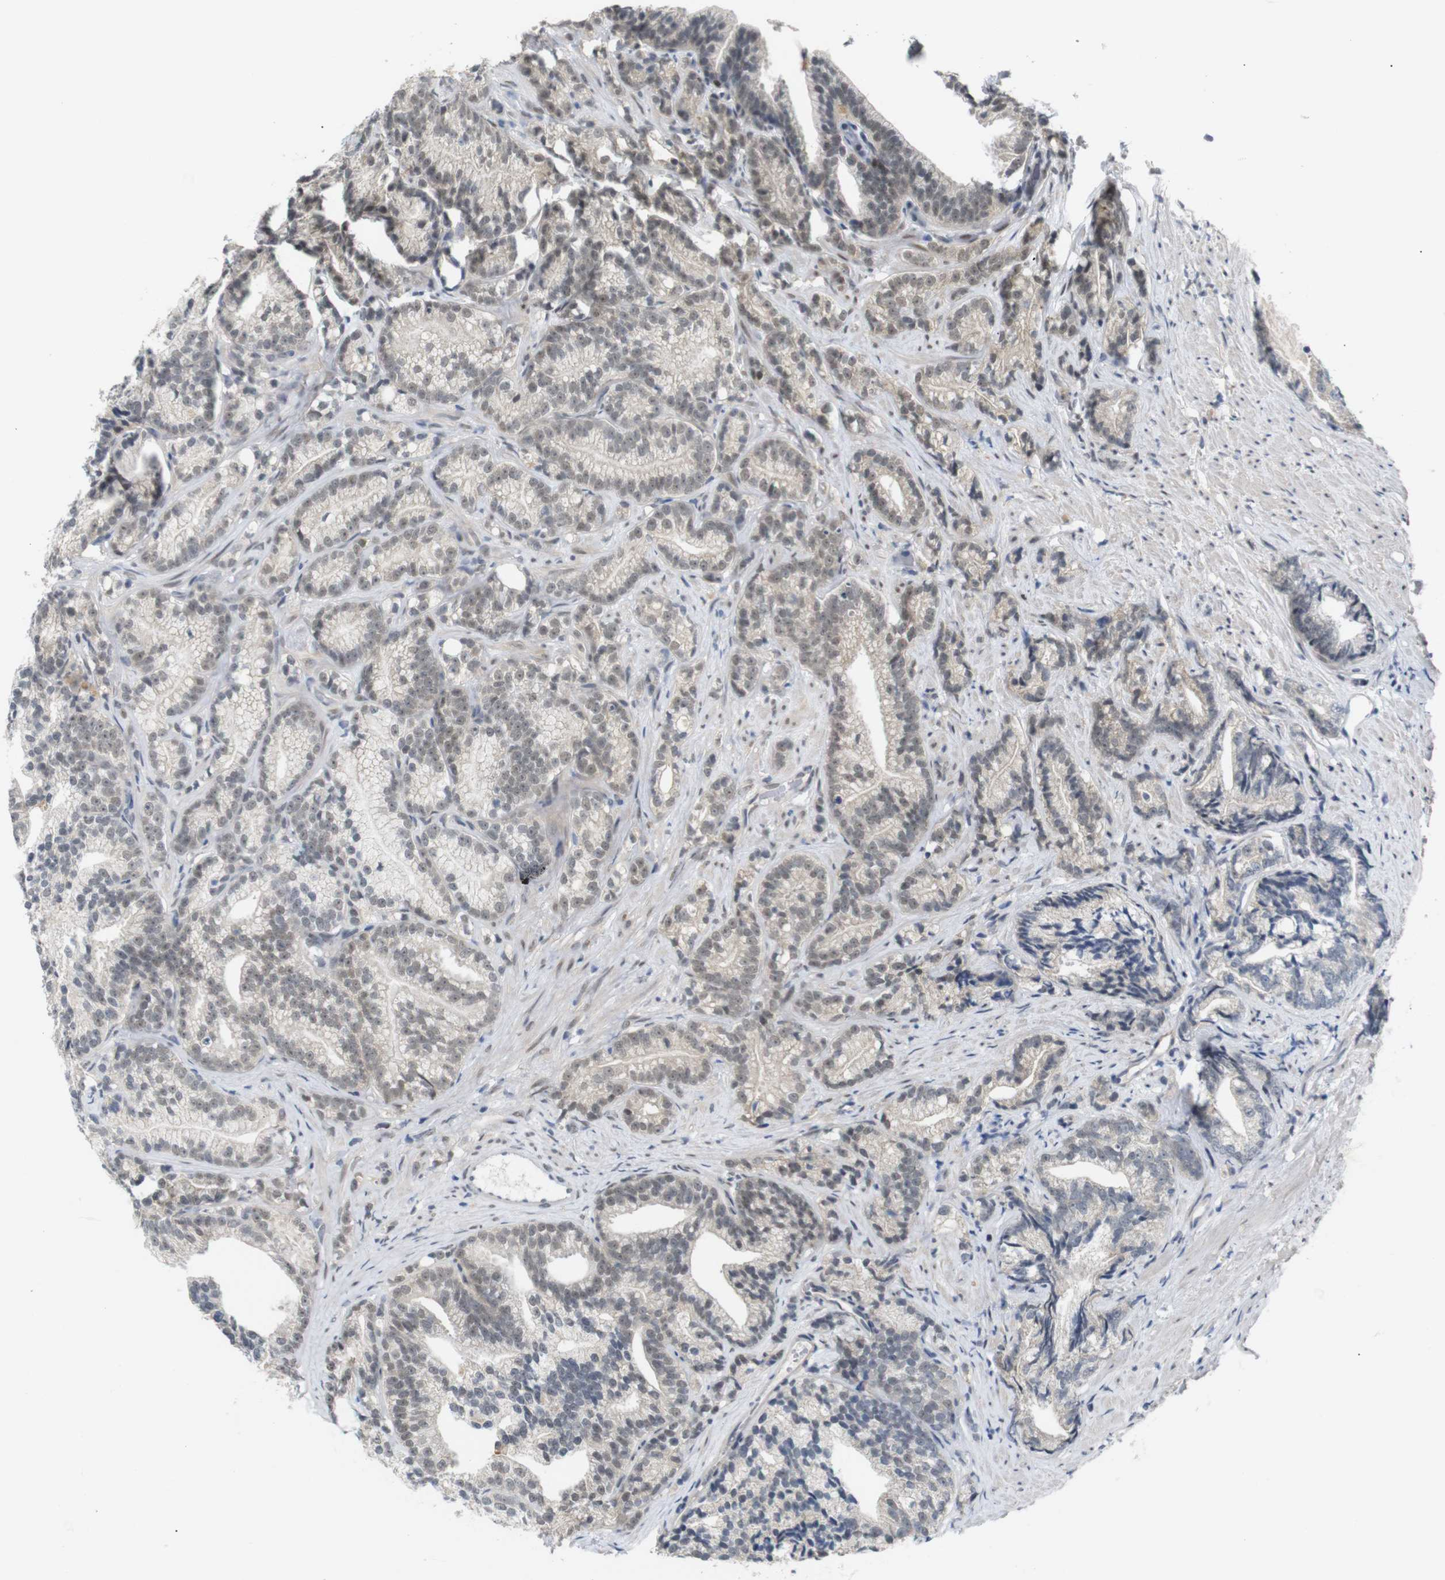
{"staining": {"intensity": "weak", "quantity": "25%-75%", "location": "nuclear"}, "tissue": "prostate cancer", "cell_type": "Tumor cells", "image_type": "cancer", "snomed": [{"axis": "morphology", "description": "Adenocarcinoma, Low grade"}, {"axis": "topography", "description": "Prostate"}], "caption": "Immunohistochemistry of human prostate cancer shows low levels of weak nuclear expression in approximately 25%-75% of tumor cells.", "gene": "GPR158", "patient": {"sex": "male", "age": 89}}